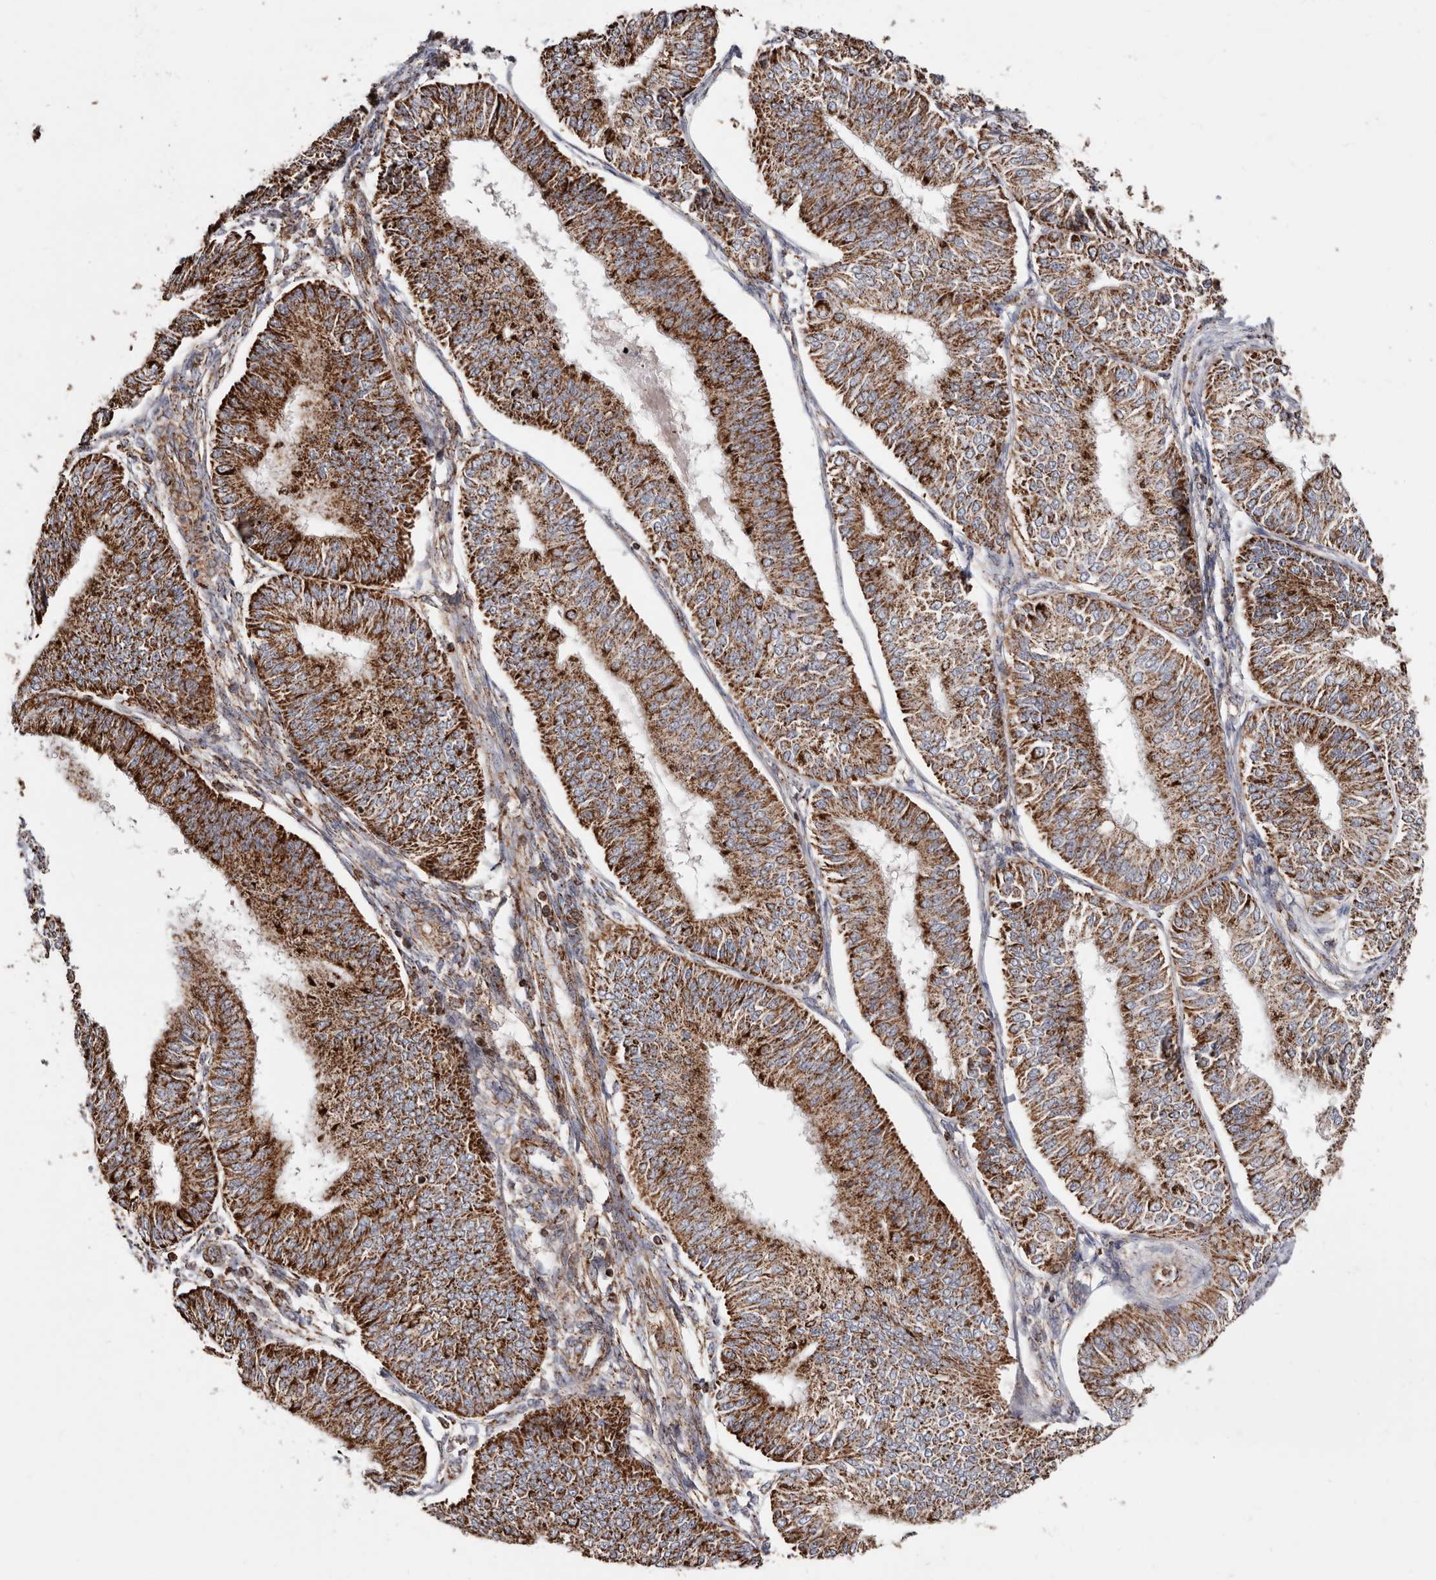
{"staining": {"intensity": "strong", "quantity": ">75%", "location": "cytoplasmic/membranous"}, "tissue": "endometrial cancer", "cell_type": "Tumor cells", "image_type": "cancer", "snomed": [{"axis": "morphology", "description": "Adenocarcinoma, NOS"}, {"axis": "topography", "description": "Endometrium"}], "caption": "Tumor cells demonstrate high levels of strong cytoplasmic/membranous staining in approximately >75% of cells in endometrial cancer.", "gene": "PRKACB", "patient": {"sex": "female", "age": 58}}